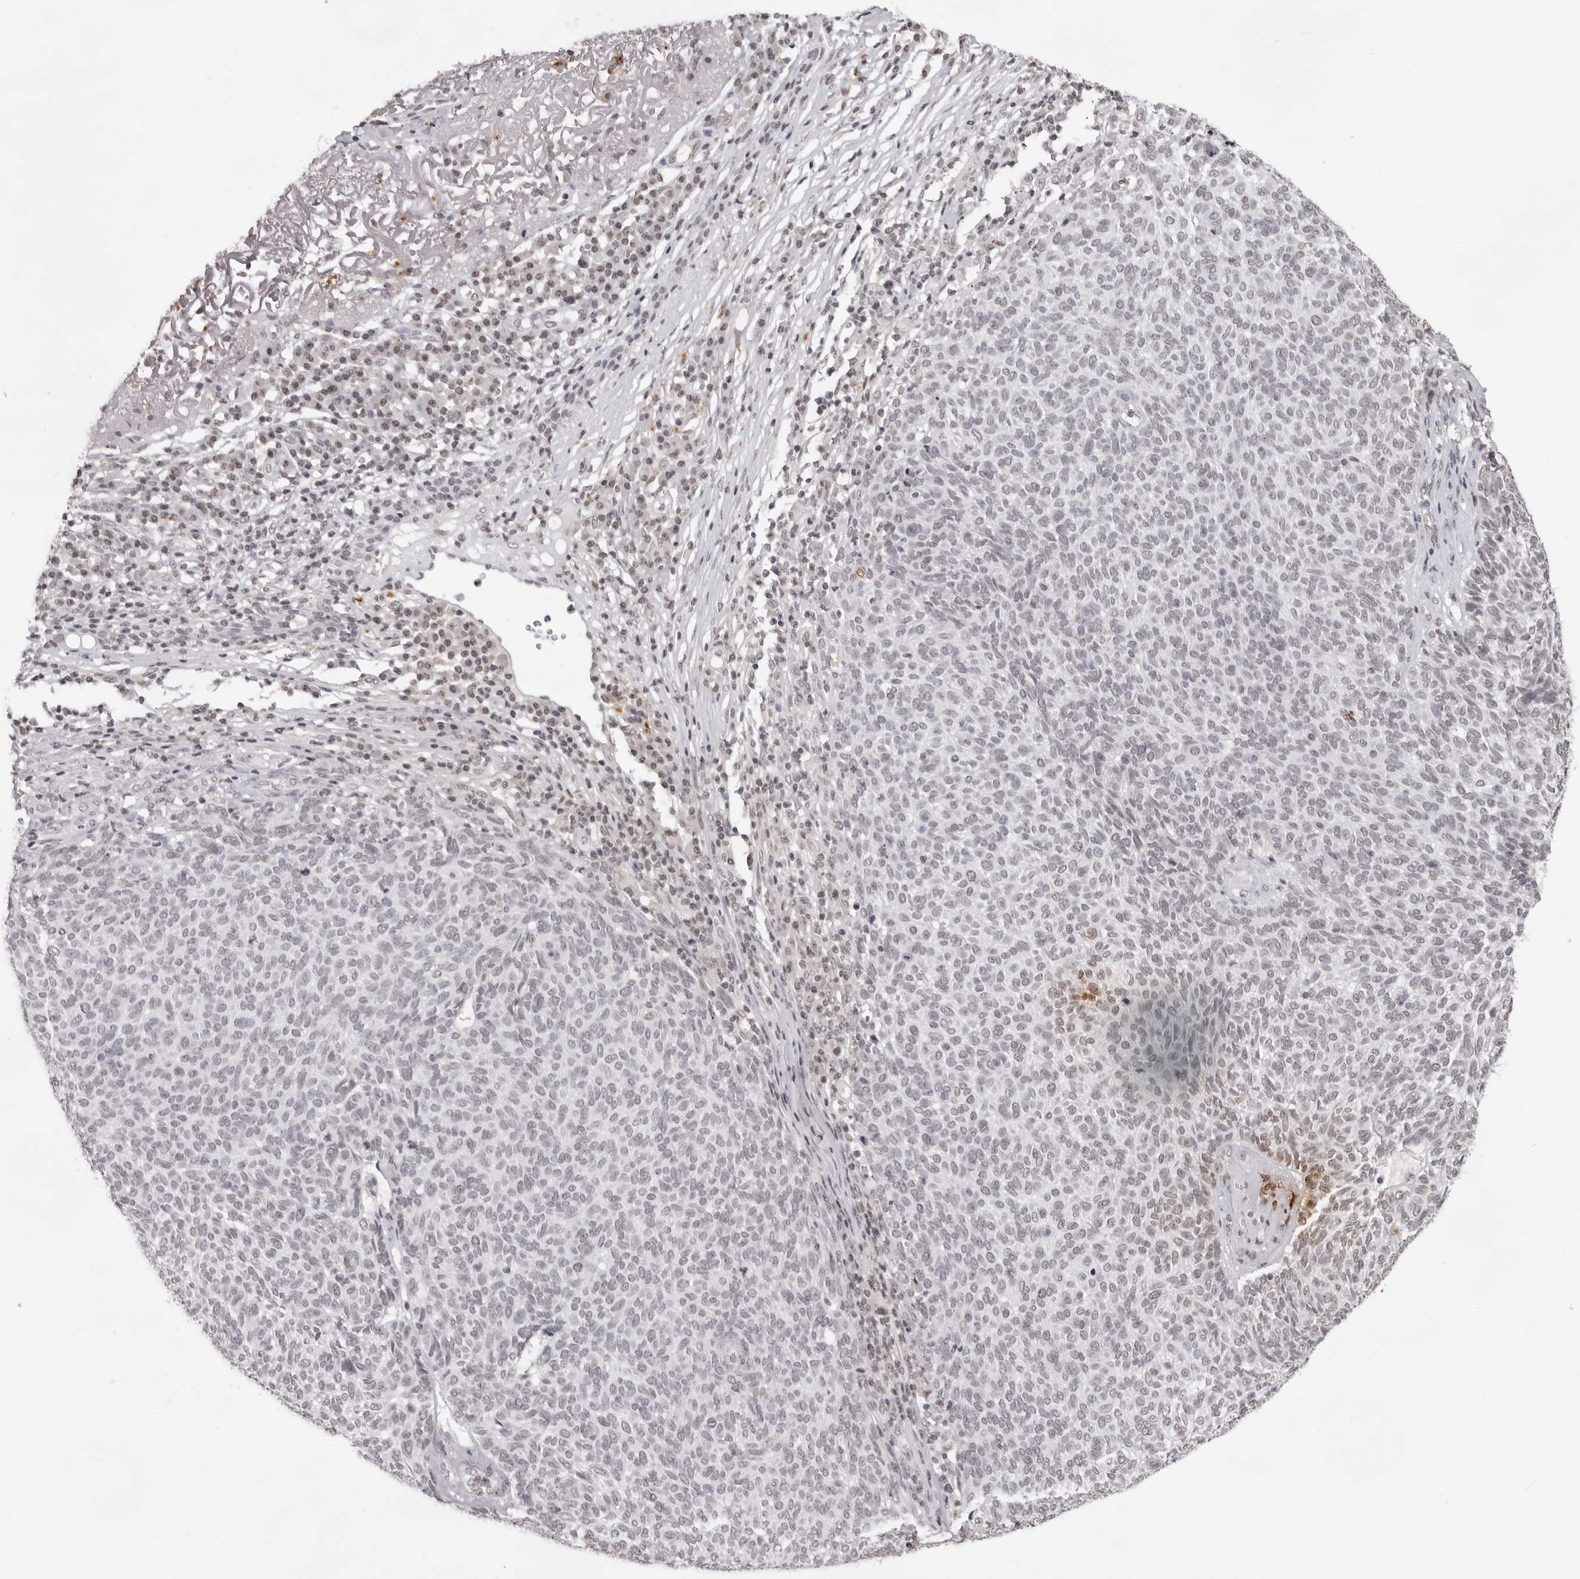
{"staining": {"intensity": "negative", "quantity": "none", "location": "none"}, "tissue": "skin cancer", "cell_type": "Tumor cells", "image_type": "cancer", "snomed": [{"axis": "morphology", "description": "Squamous cell carcinoma, NOS"}, {"axis": "topography", "description": "Skin"}], "caption": "Photomicrograph shows no protein expression in tumor cells of squamous cell carcinoma (skin) tissue. (Brightfield microscopy of DAB (3,3'-diaminobenzidine) immunohistochemistry at high magnification).", "gene": "NTM", "patient": {"sex": "female", "age": 90}}